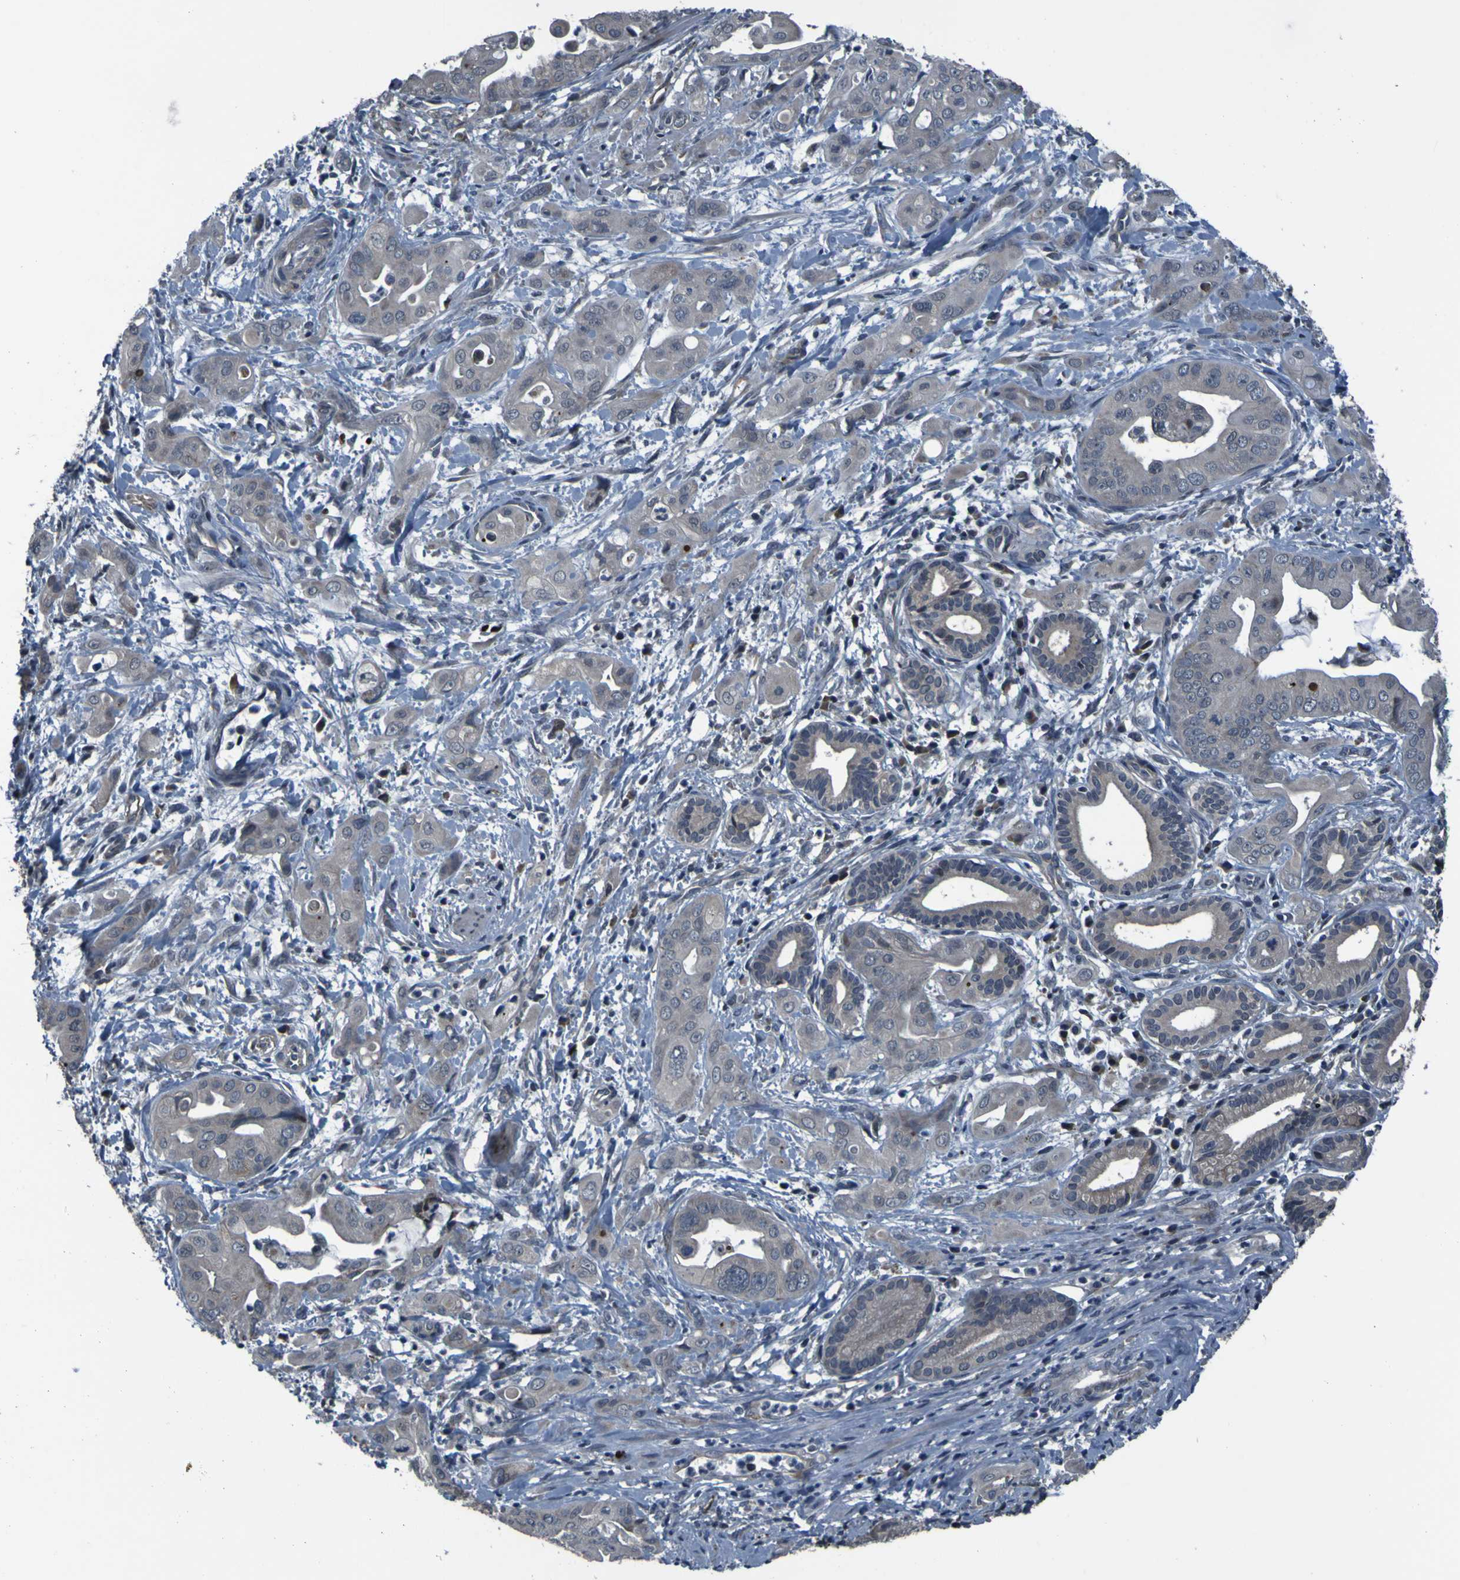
{"staining": {"intensity": "weak", "quantity": ">75%", "location": "cytoplasmic/membranous"}, "tissue": "pancreatic cancer", "cell_type": "Tumor cells", "image_type": "cancer", "snomed": [{"axis": "morphology", "description": "Adenocarcinoma, NOS"}, {"axis": "topography", "description": "Pancreas"}], "caption": "This photomicrograph displays adenocarcinoma (pancreatic) stained with IHC to label a protein in brown. The cytoplasmic/membranous of tumor cells show weak positivity for the protein. Nuclei are counter-stained blue.", "gene": "OSTM1", "patient": {"sex": "female", "age": 75}}